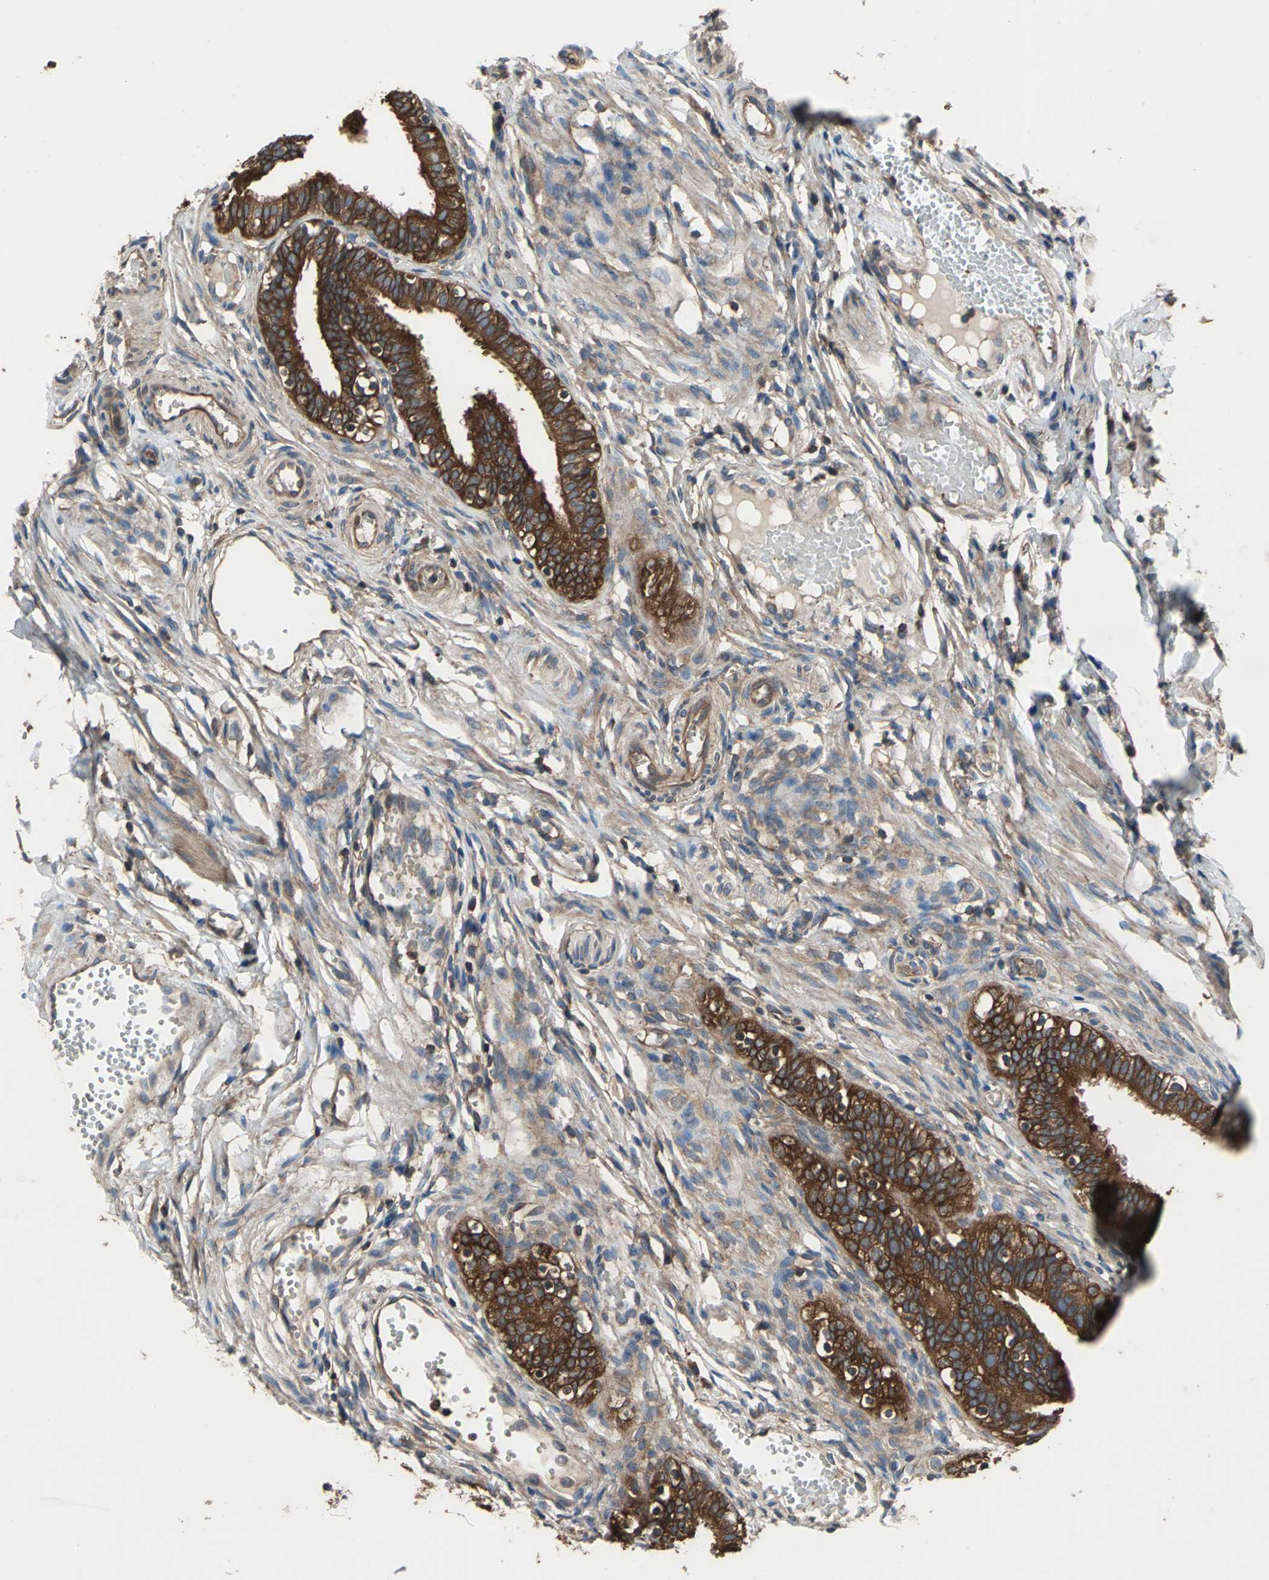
{"staining": {"intensity": "strong", "quantity": ">75%", "location": "cytoplasmic/membranous"}, "tissue": "fallopian tube", "cell_type": "Glandular cells", "image_type": "normal", "snomed": [{"axis": "morphology", "description": "Normal tissue, NOS"}, {"axis": "topography", "description": "Fallopian tube"}, {"axis": "topography", "description": "Placenta"}], "caption": "IHC of benign fallopian tube displays high levels of strong cytoplasmic/membranous expression in about >75% of glandular cells.", "gene": "CAPN1", "patient": {"sex": "female", "age": 34}}